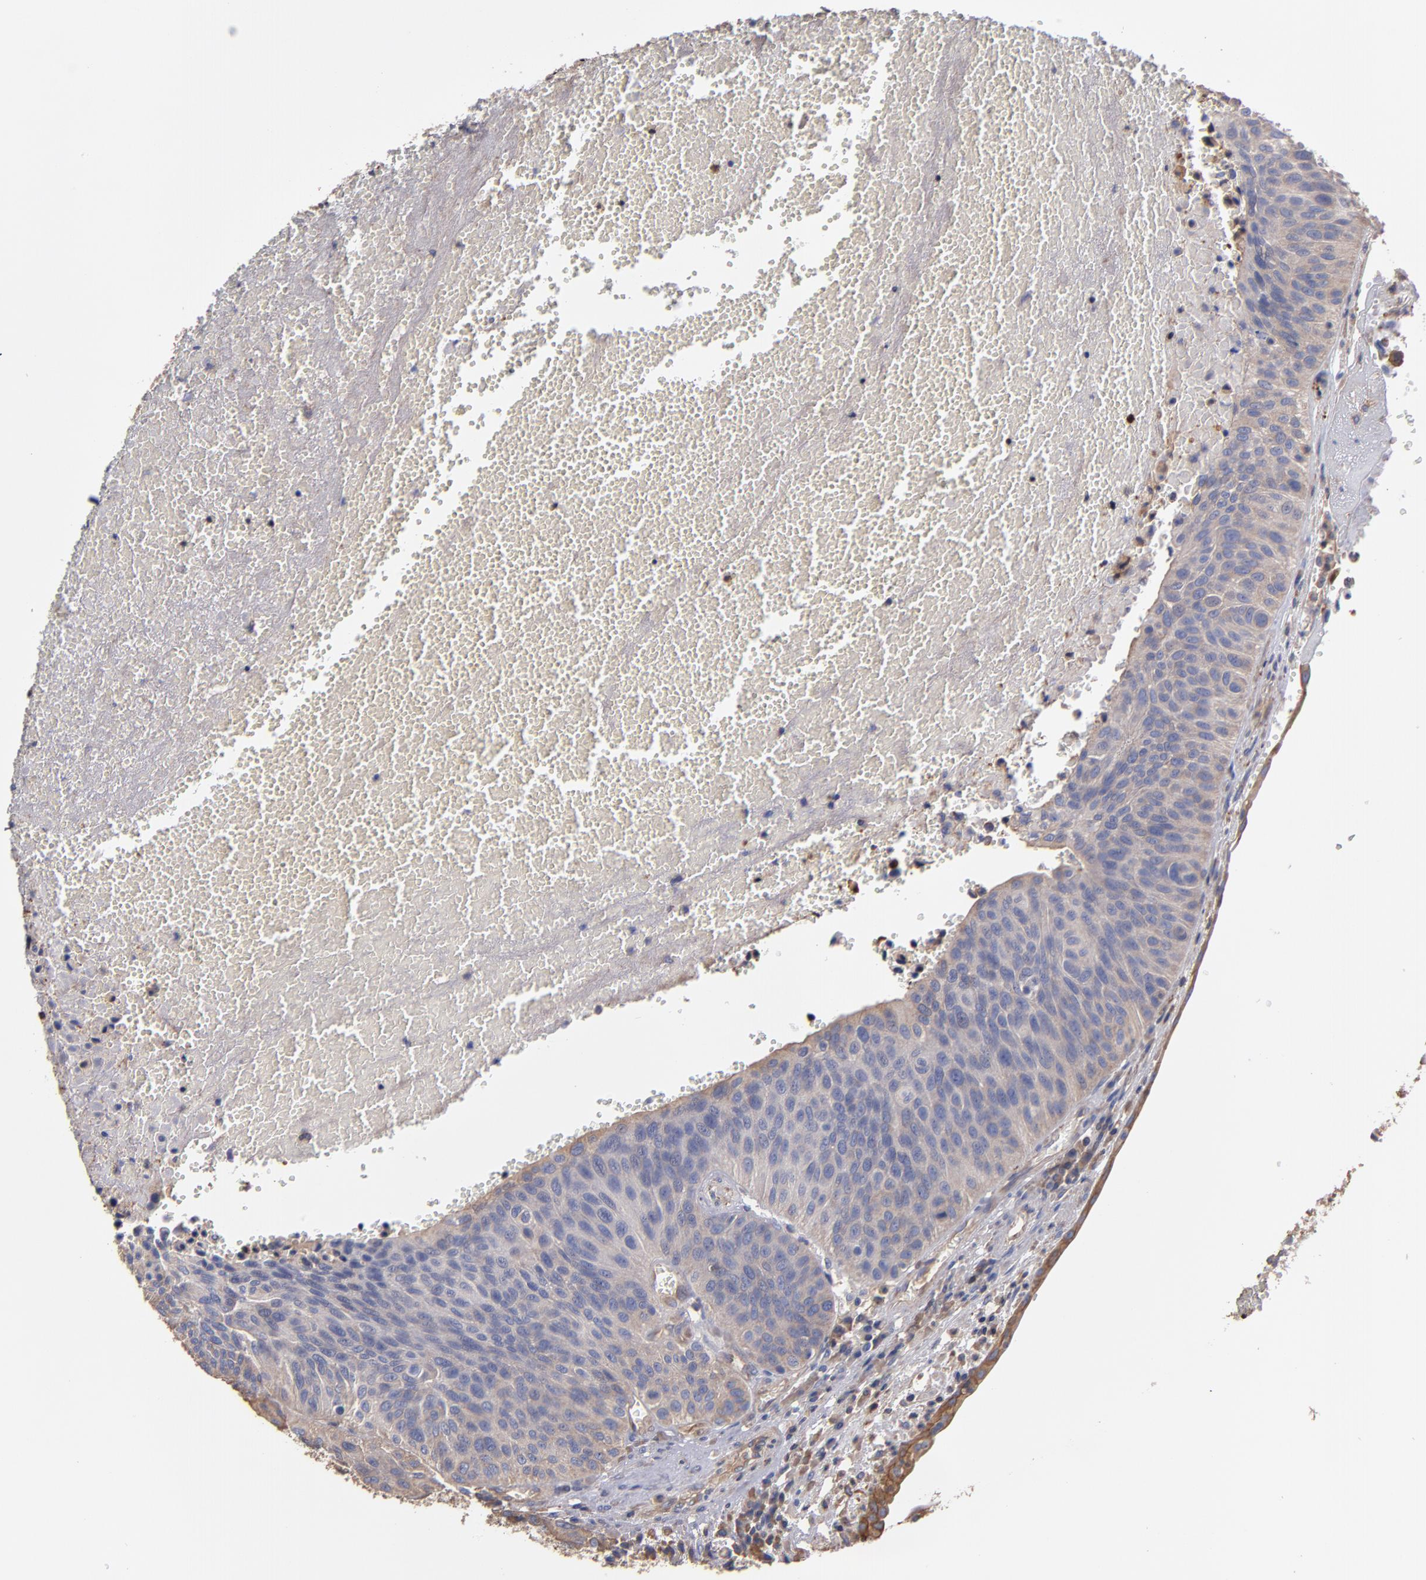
{"staining": {"intensity": "weak", "quantity": ">75%", "location": "cytoplasmic/membranous"}, "tissue": "urothelial cancer", "cell_type": "Tumor cells", "image_type": "cancer", "snomed": [{"axis": "morphology", "description": "Urothelial carcinoma, High grade"}, {"axis": "topography", "description": "Urinary bladder"}], "caption": "Tumor cells exhibit low levels of weak cytoplasmic/membranous expression in about >75% of cells in human high-grade urothelial carcinoma. Using DAB (brown) and hematoxylin (blue) stains, captured at high magnification using brightfield microscopy.", "gene": "ESYT2", "patient": {"sex": "male", "age": 66}}